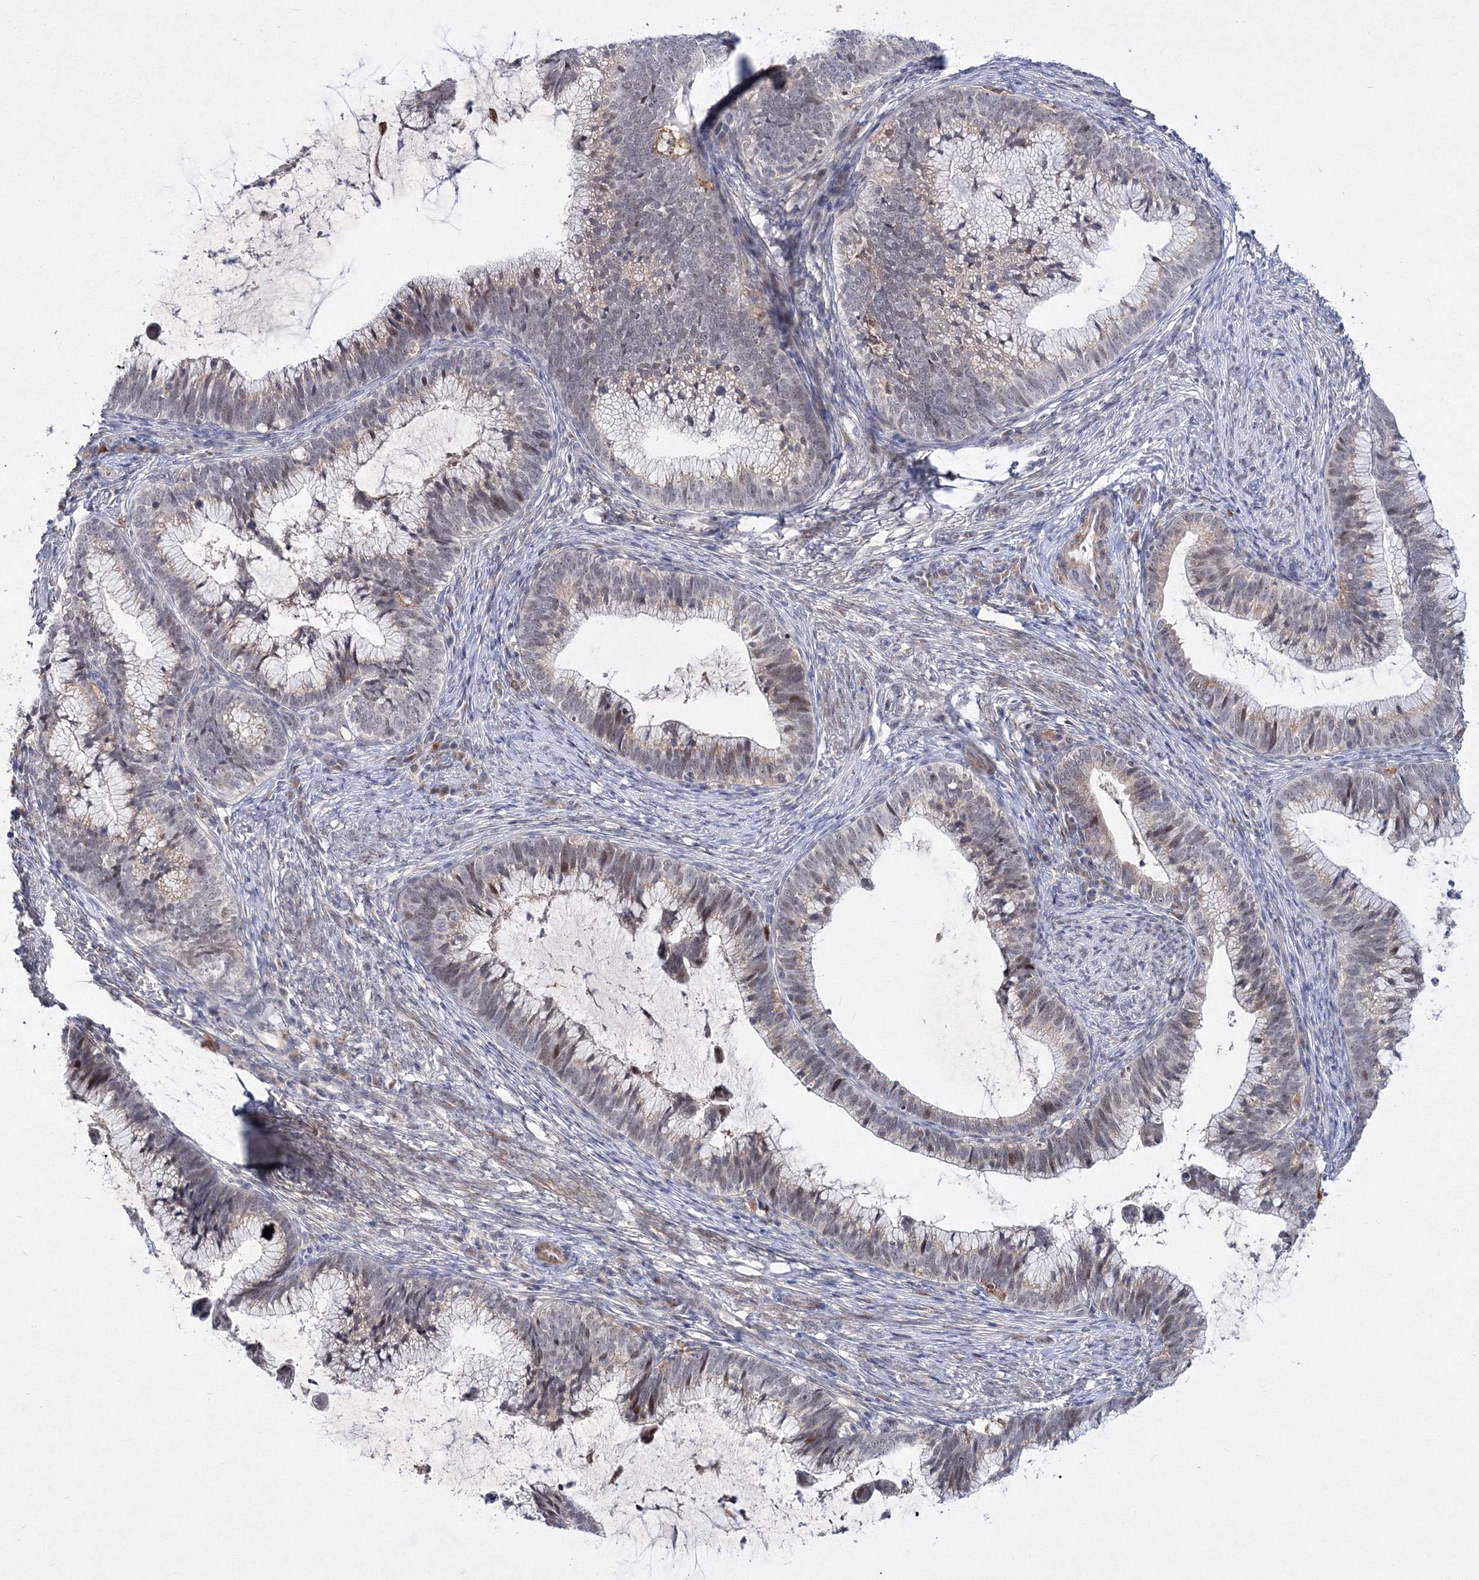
{"staining": {"intensity": "weak", "quantity": "<25%", "location": "nuclear"}, "tissue": "cervical cancer", "cell_type": "Tumor cells", "image_type": "cancer", "snomed": [{"axis": "morphology", "description": "Adenocarcinoma, NOS"}, {"axis": "topography", "description": "Cervix"}], "caption": "IHC photomicrograph of adenocarcinoma (cervical) stained for a protein (brown), which reveals no staining in tumor cells.", "gene": "C11orf52", "patient": {"sex": "female", "age": 36}}